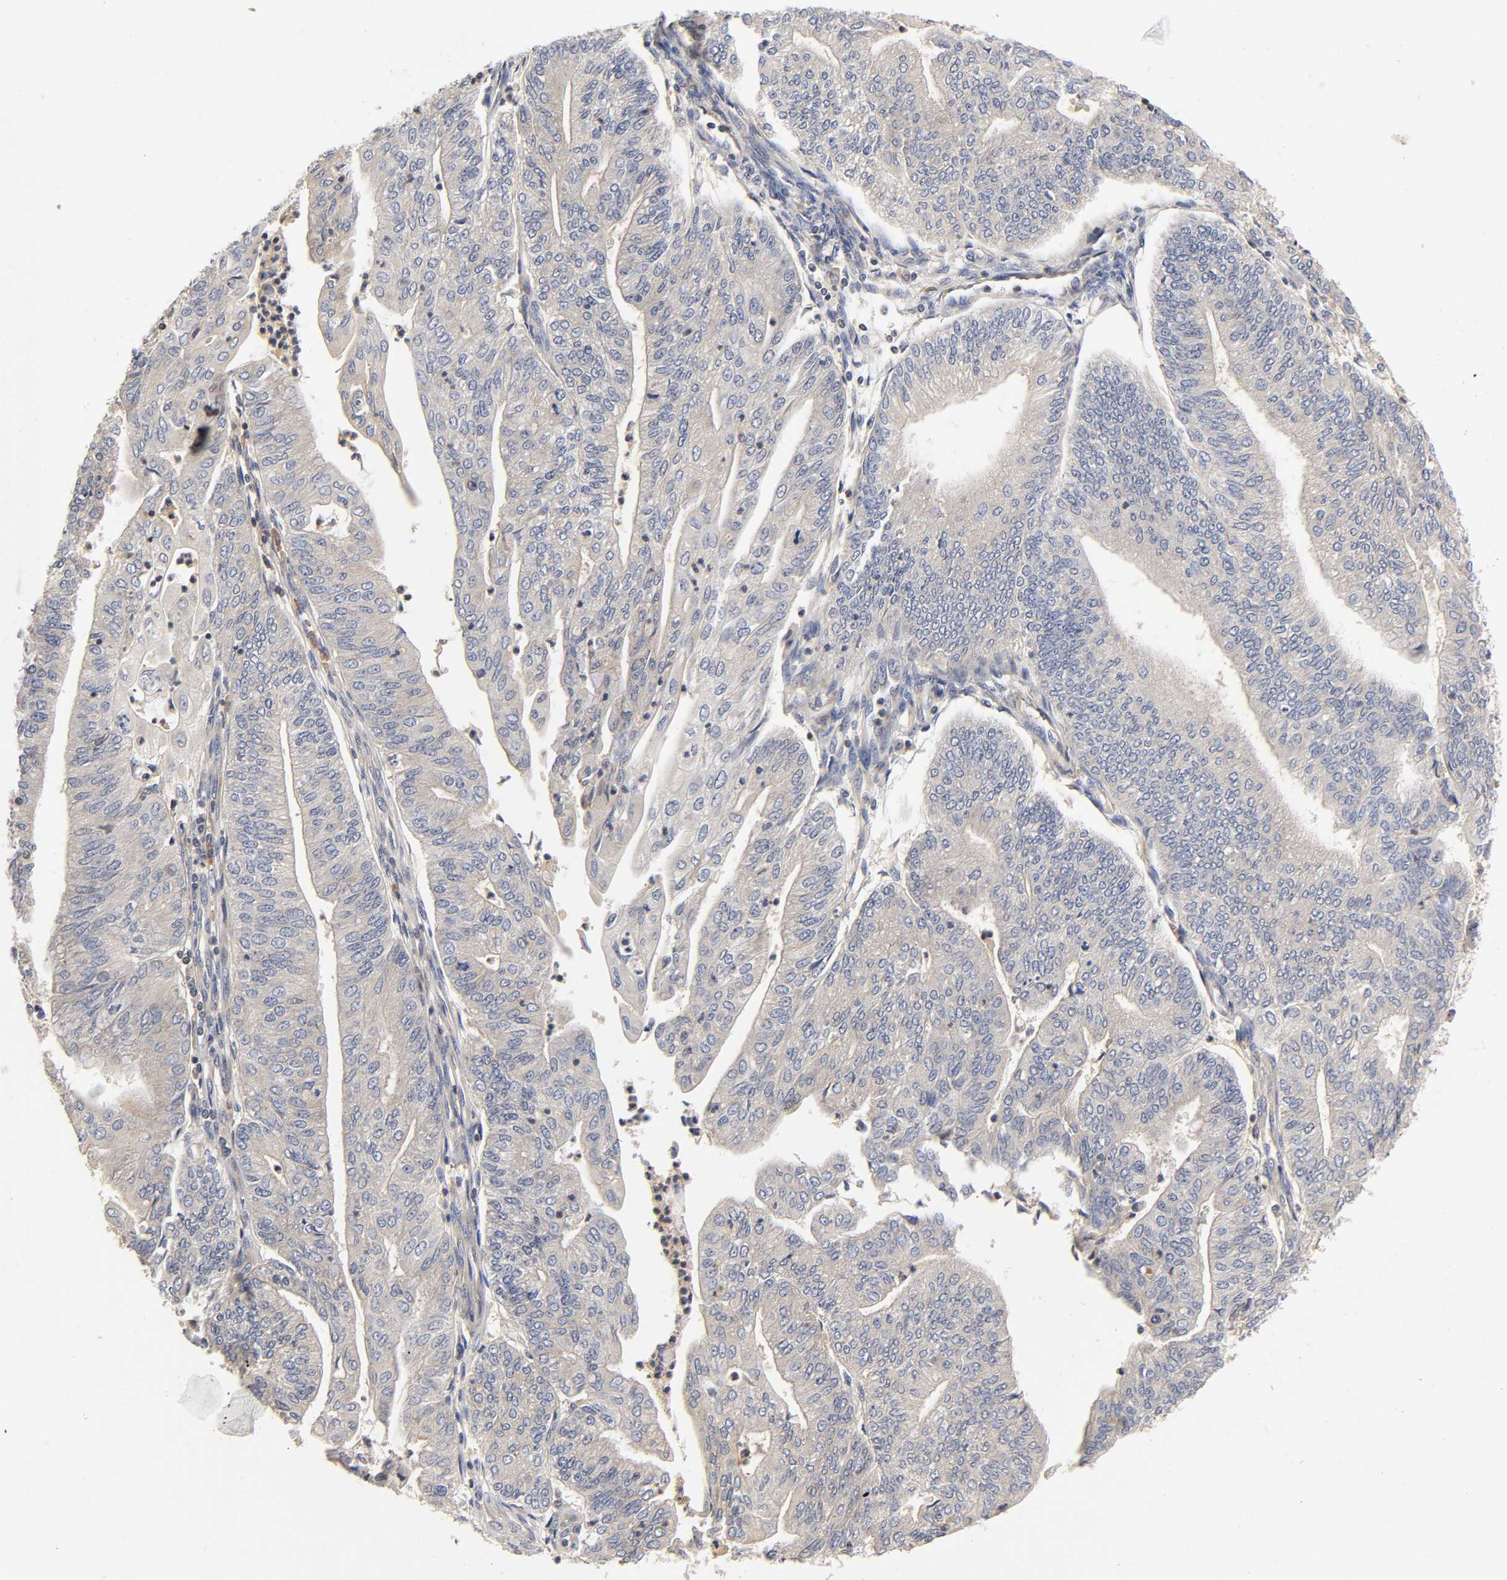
{"staining": {"intensity": "negative", "quantity": "none", "location": "none"}, "tissue": "endometrial cancer", "cell_type": "Tumor cells", "image_type": "cancer", "snomed": [{"axis": "morphology", "description": "Adenocarcinoma, NOS"}, {"axis": "topography", "description": "Endometrium"}], "caption": "IHC of endometrial cancer reveals no expression in tumor cells.", "gene": "RHOA", "patient": {"sex": "female", "age": 59}}